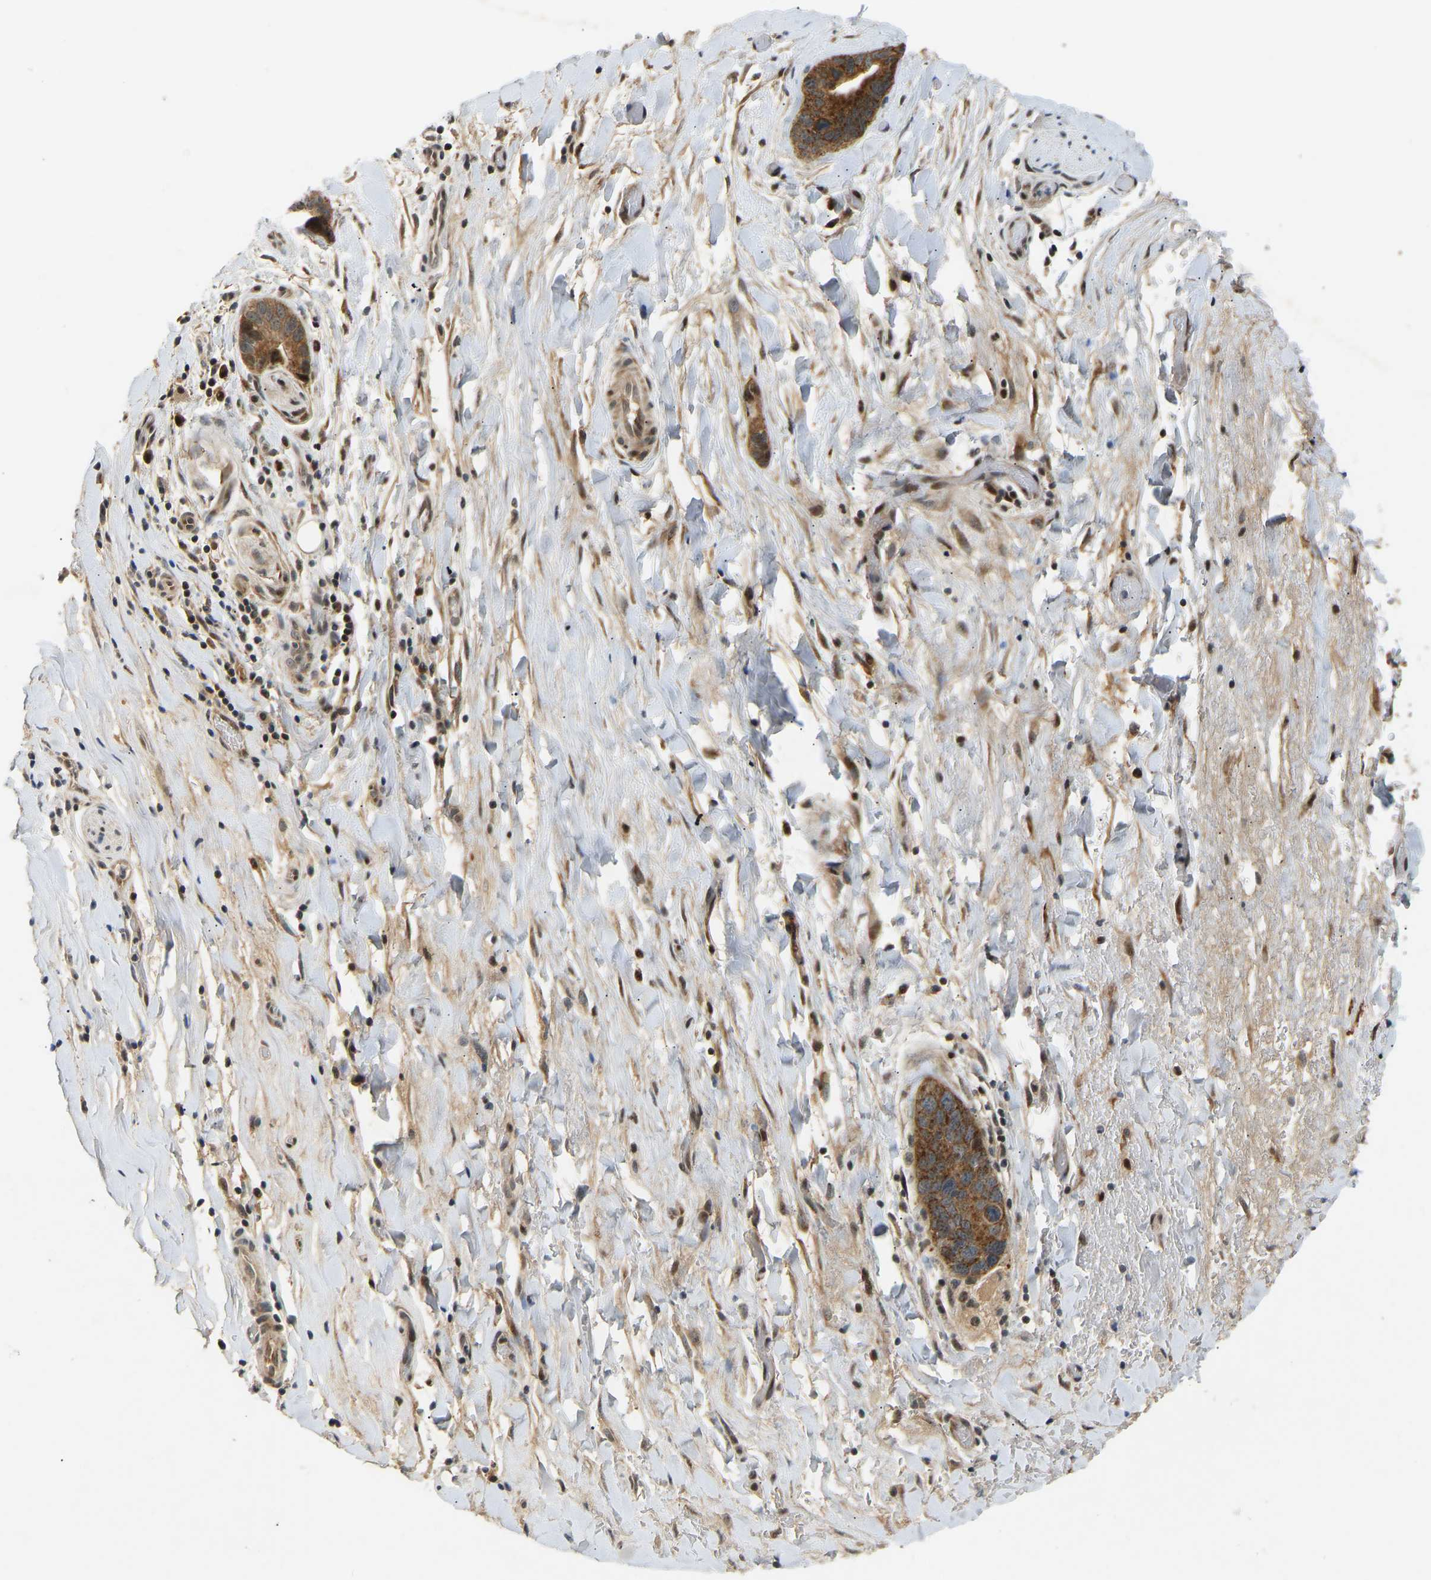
{"staining": {"intensity": "moderate", "quantity": ">75%", "location": "cytoplasmic/membranous"}, "tissue": "liver cancer", "cell_type": "Tumor cells", "image_type": "cancer", "snomed": [{"axis": "morphology", "description": "Cholangiocarcinoma"}, {"axis": "topography", "description": "Liver"}], "caption": "High-power microscopy captured an immunohistochemistry image of cholangiocarcinoma (liver), revealing moderate cytoplasmic/membranous staining in approximately >75% of tumor cells. The staining was performed using DAB (3,3'-diaminobenzidine), with brown indicating positive protein expression. Nuclei are stained blue with hematoxylin.", "gene": "PTCD1", "patient": {"sex": "female", "age": 55}}